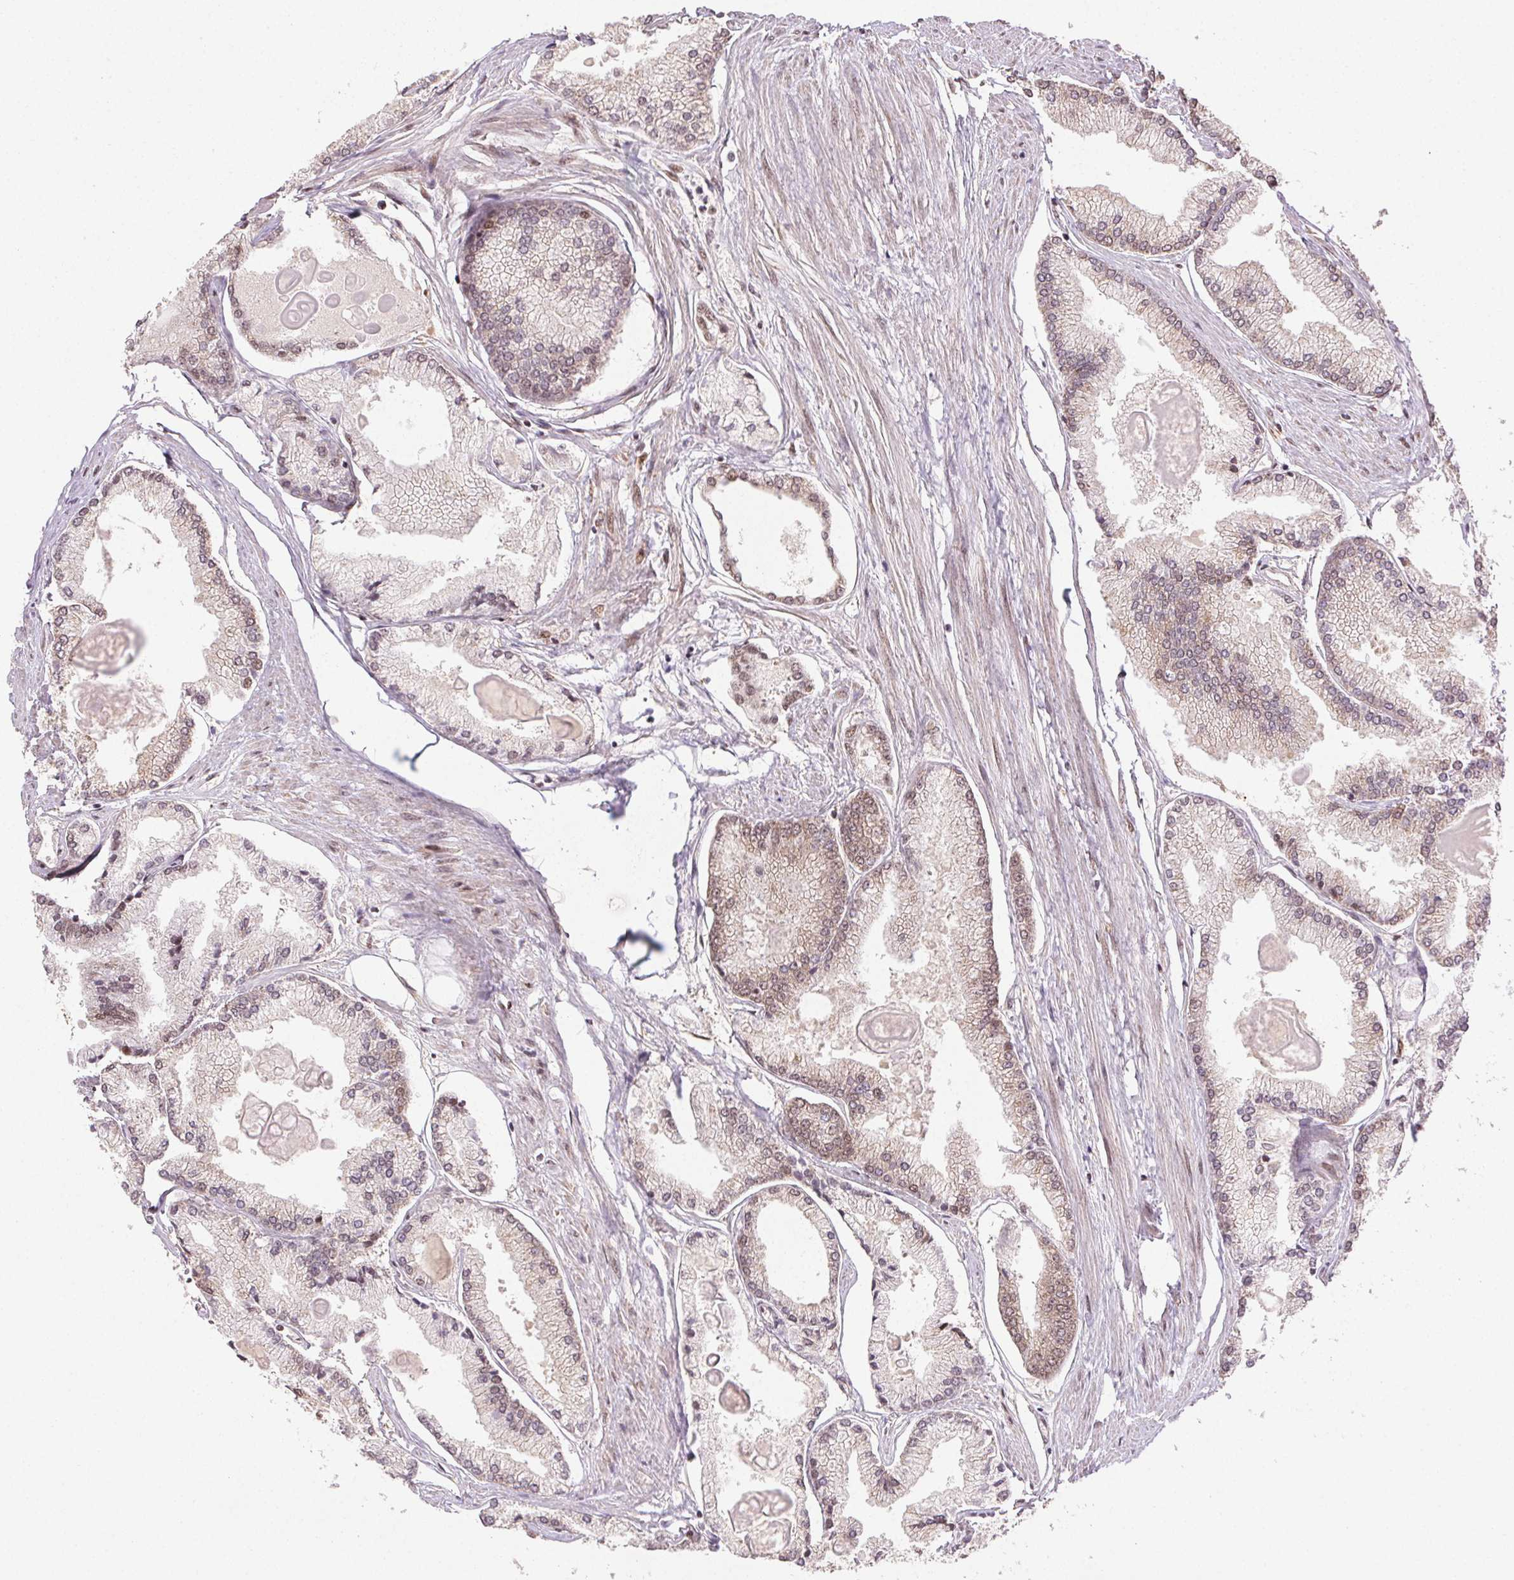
{"staining": {"intensity": "weak", "quantity": "<25%", "location": "cytoplasmic/membranous,nuclear"}, "tissue": "prostate cancer", "cell_type": "Tumor cells", "image_type": "cancer", "snomed": [{"axis": "morphology", "description": "Adenocarcinoma, High grade"}, {"axis": "topography", "description": "Prostate"}], "caption": "This is a photomicrograph of IHC staining of prostate high-grade adenocarcinoma, which shows no positivity in tumor cells.", "gene": "TREML4", "patient": {"sex": "male", "age": 68}}